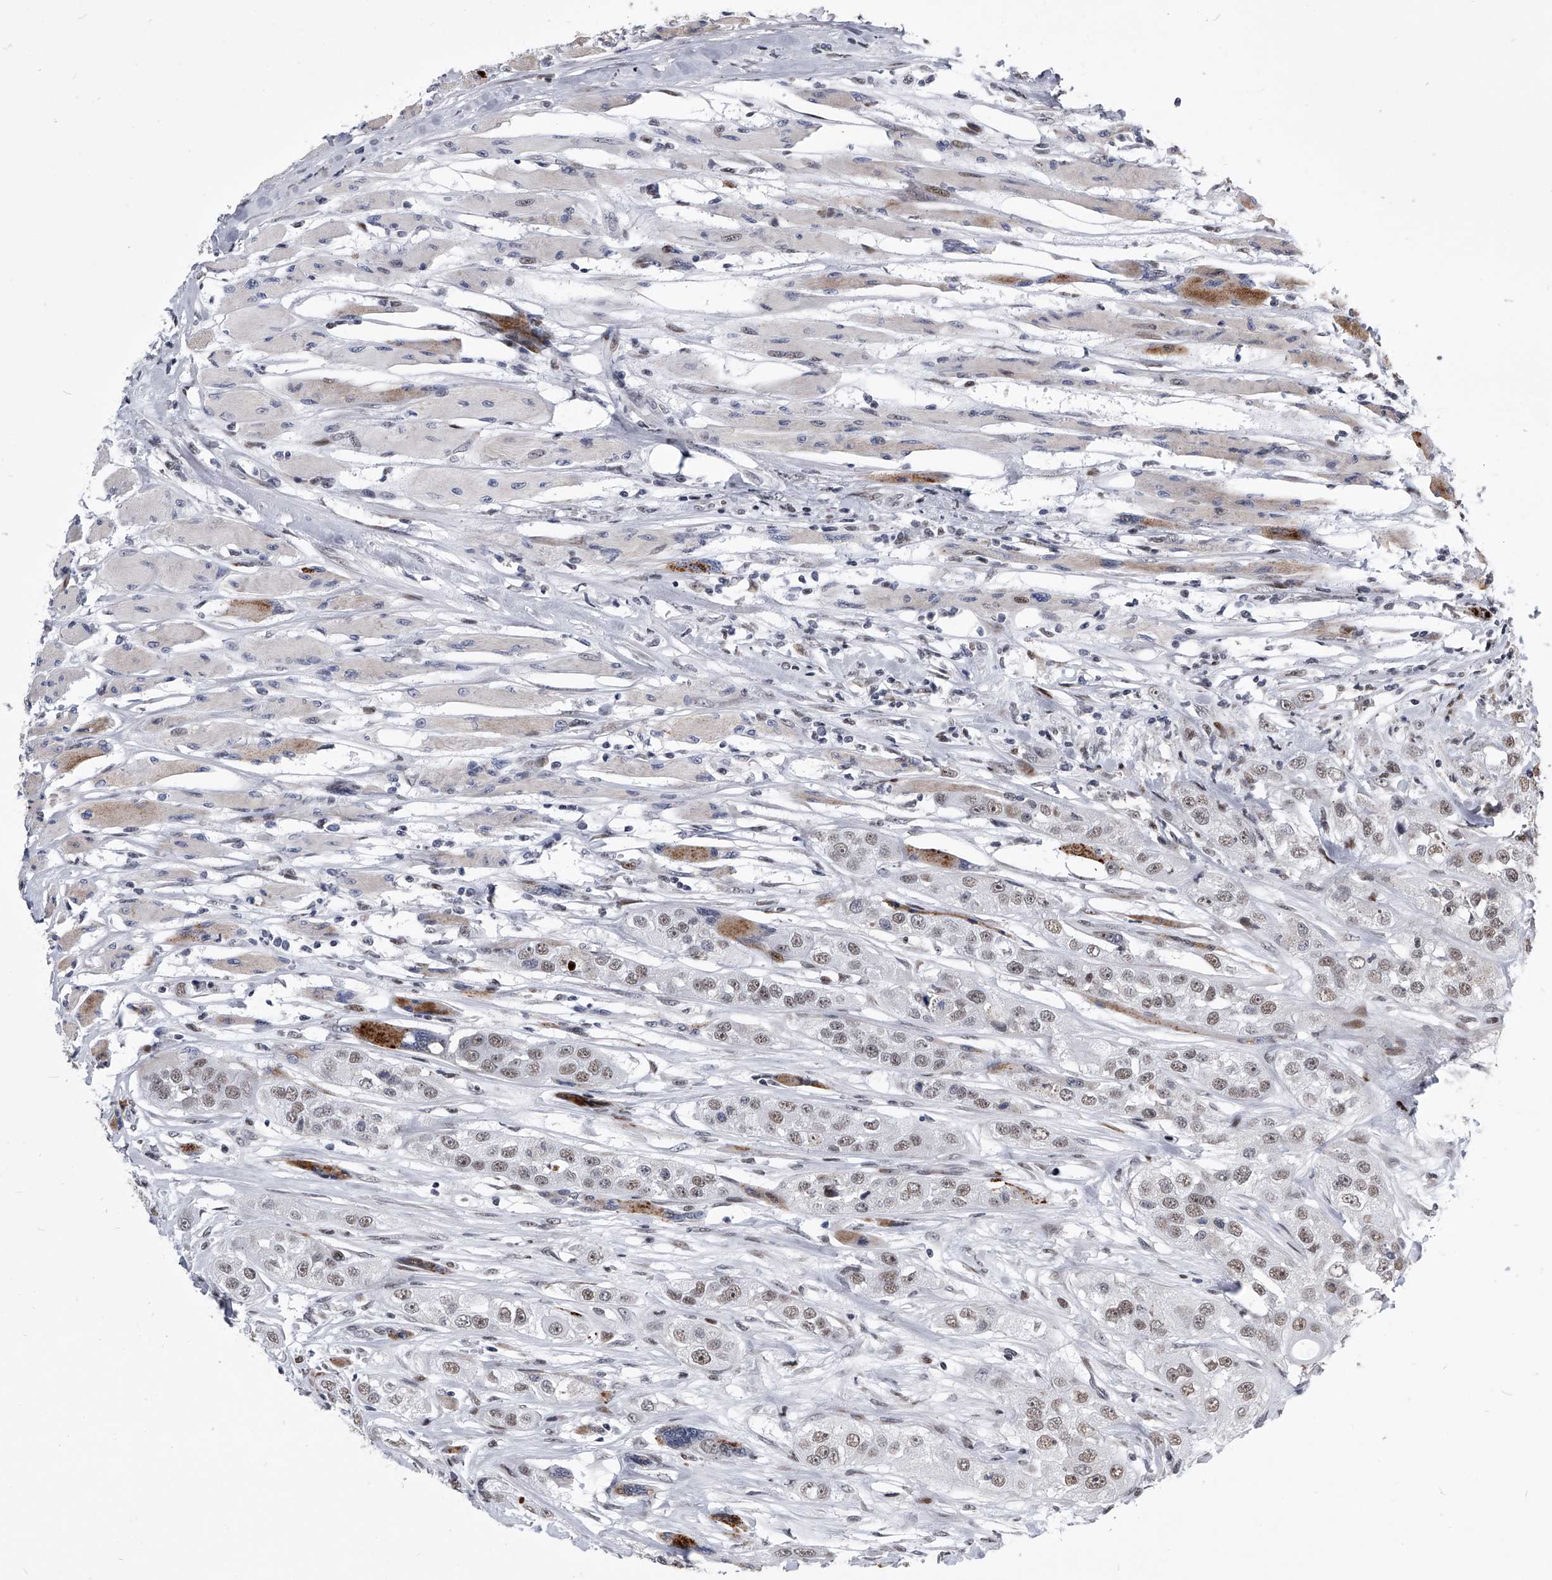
{"staining": {"intensity": "weak", "quantity": ">75%", "location": "nuclear"}, "tissue": "head and neck cancer", "cell_type": "Tumor cells", "image_type": "cancer", "snomed": [{"axis": "morphology", "description": "Normal tissue, NOS"}, {"axis": "morphology", "description": "Squamous cell carcinoma, NOS"}, {"axis": "topography", "description": "Skeletal muscle"}, {"axis": "topography", "description": "Head-Neck"}], "caption": "The histopathology image reveals a brown stain indicating the presence of a protein in the nuclear of tumor cells in head and neck squamous cell carcinoma. Using DAB (brown) and hematoxylin (blue) stains, captured at high magnification using brightfield microscopy.", "gene": "CMTR1", "patient": {"sex": "male", "age": 51}}